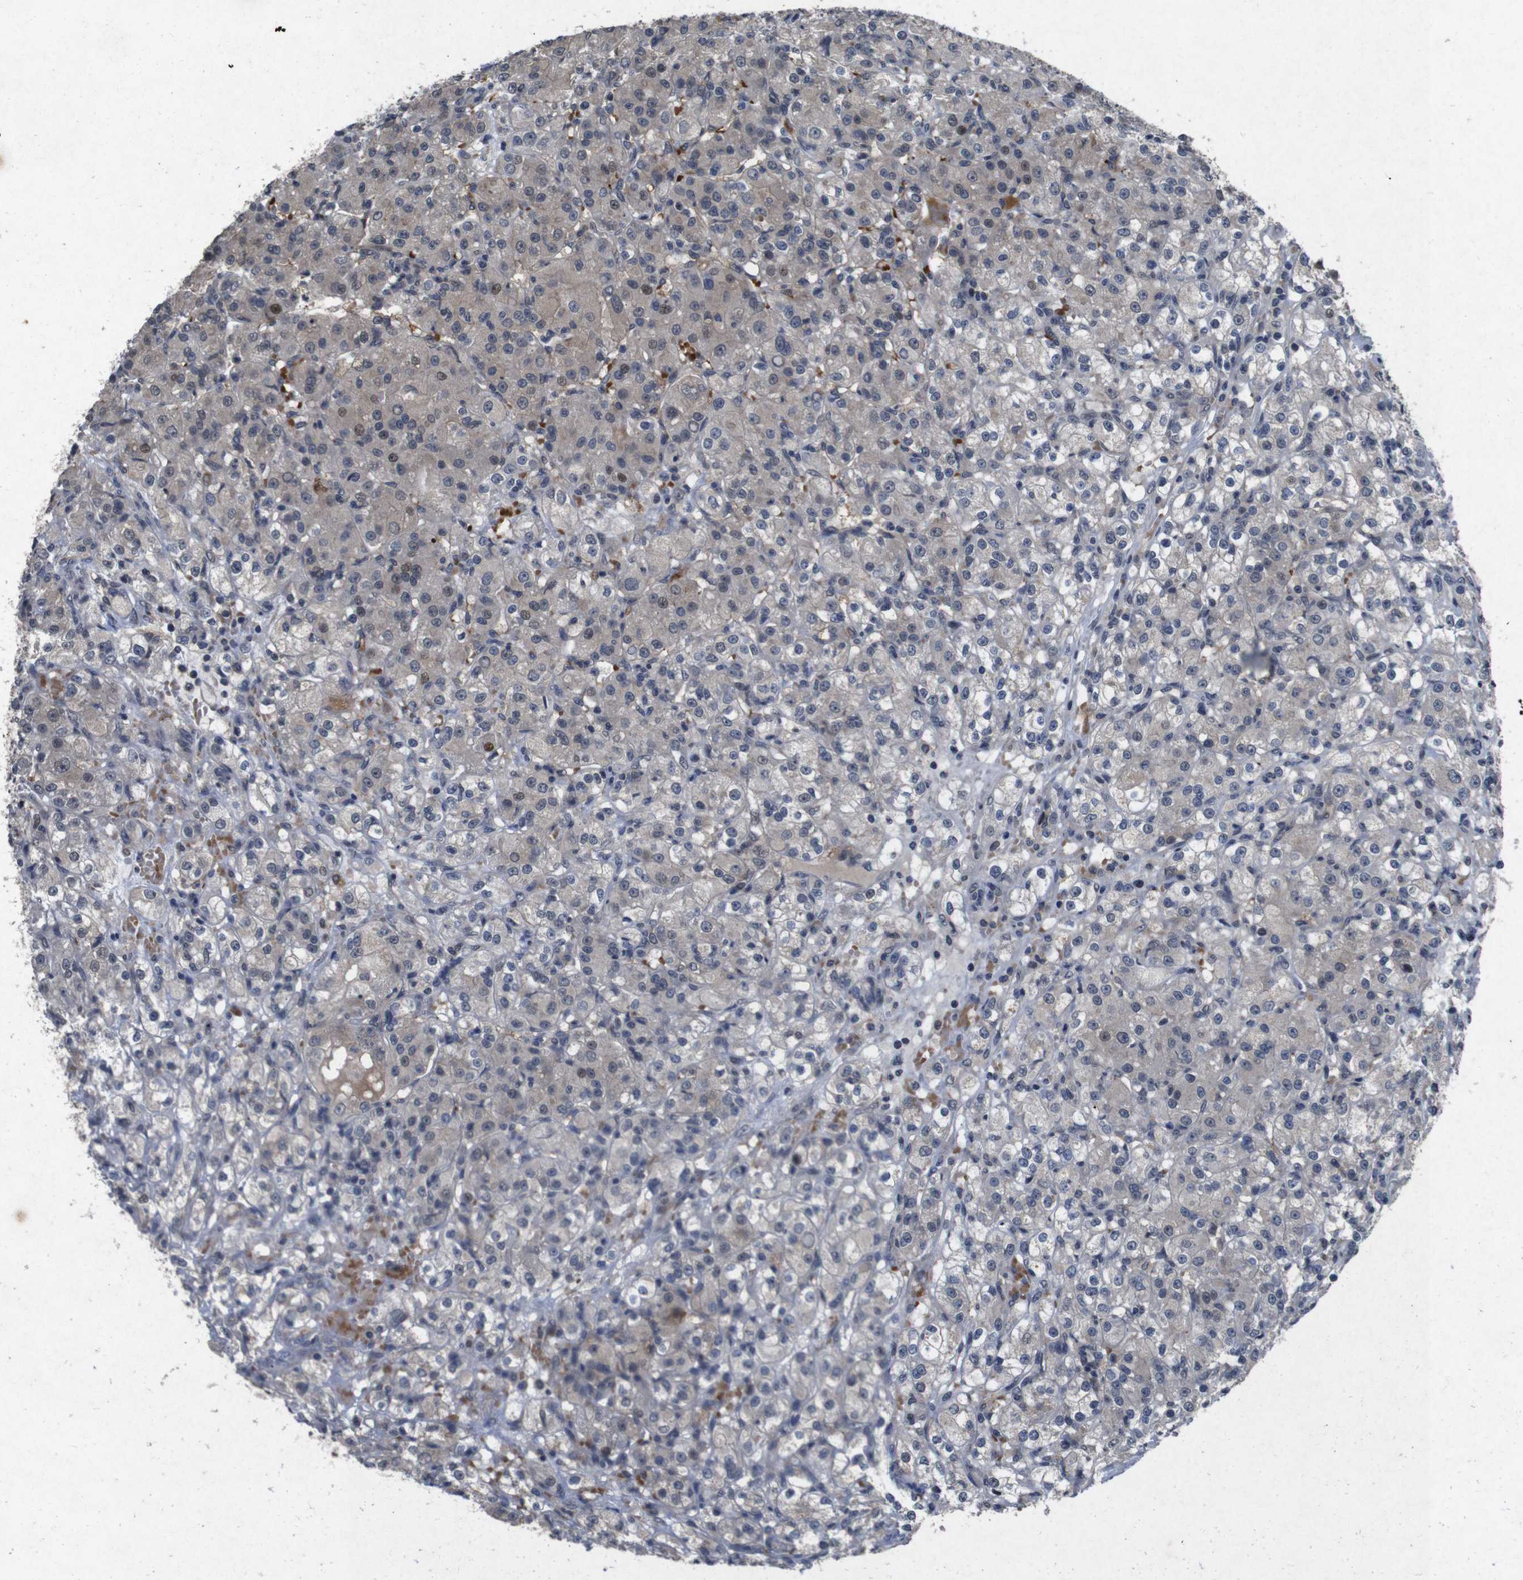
{"staining": {"intensity": "weak", "quantity": "25%-75%", "location": "cytoplasmic/membranous"}, "tissue": "renal cancer", "cell_type": "Tumor cells", "image_type": "cancer", "snomed": [{"axis": "morphology", "description": "Normal tissue, NOS"}, {"axis": "morphology", "description": "Adenocarcinoma, NOS"}, {"axis": "topography", "description": "Kidney"}], "caption": "This is a micrograph of immunohistochemistry (IHC) staining of renal adenocarcinoma, which shows weak positivity in the cytoplasmic/membranous of tumor cells.", "gene": "AKT3", "patient": {"sex": "male", "age": 61}}